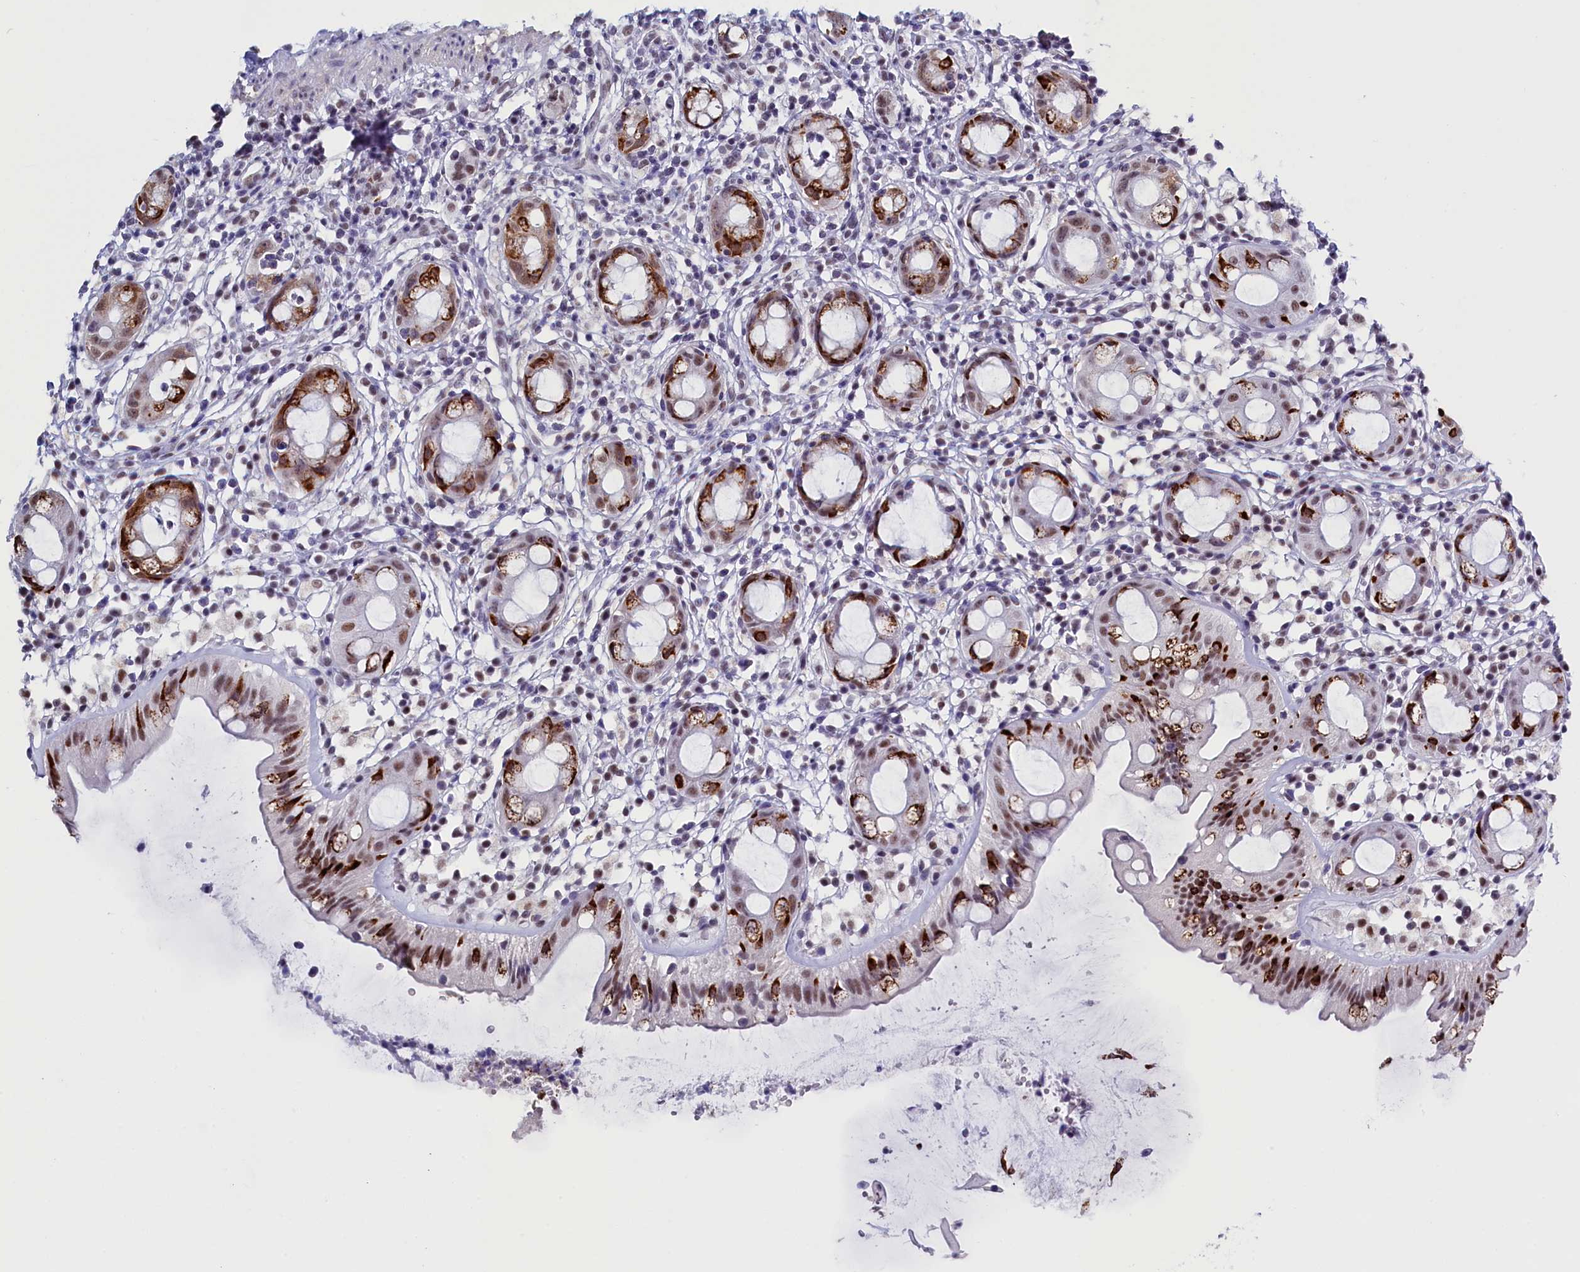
{"staining": {"intensity": "strong", "quantity": ">75%", "location": "cytoplasmic/membranous,nuclear"}, "tissue": "rectum", "cell_type": "Glandular cells", "image_type": "normal", "snomed": [{"axis": "morphology", "description": "Normal tissue, NOS"}, {"axis": "topography", "description": "Rectum"}], "caption": "Immunohistochemical staining of benign rectum shows high levels of strong cytoplasmic/membranous,nuclear expression in approximately >75% of glandular cells.", "gene": "CD2BP2", "patient": {"sex": "female", "age": 57}}